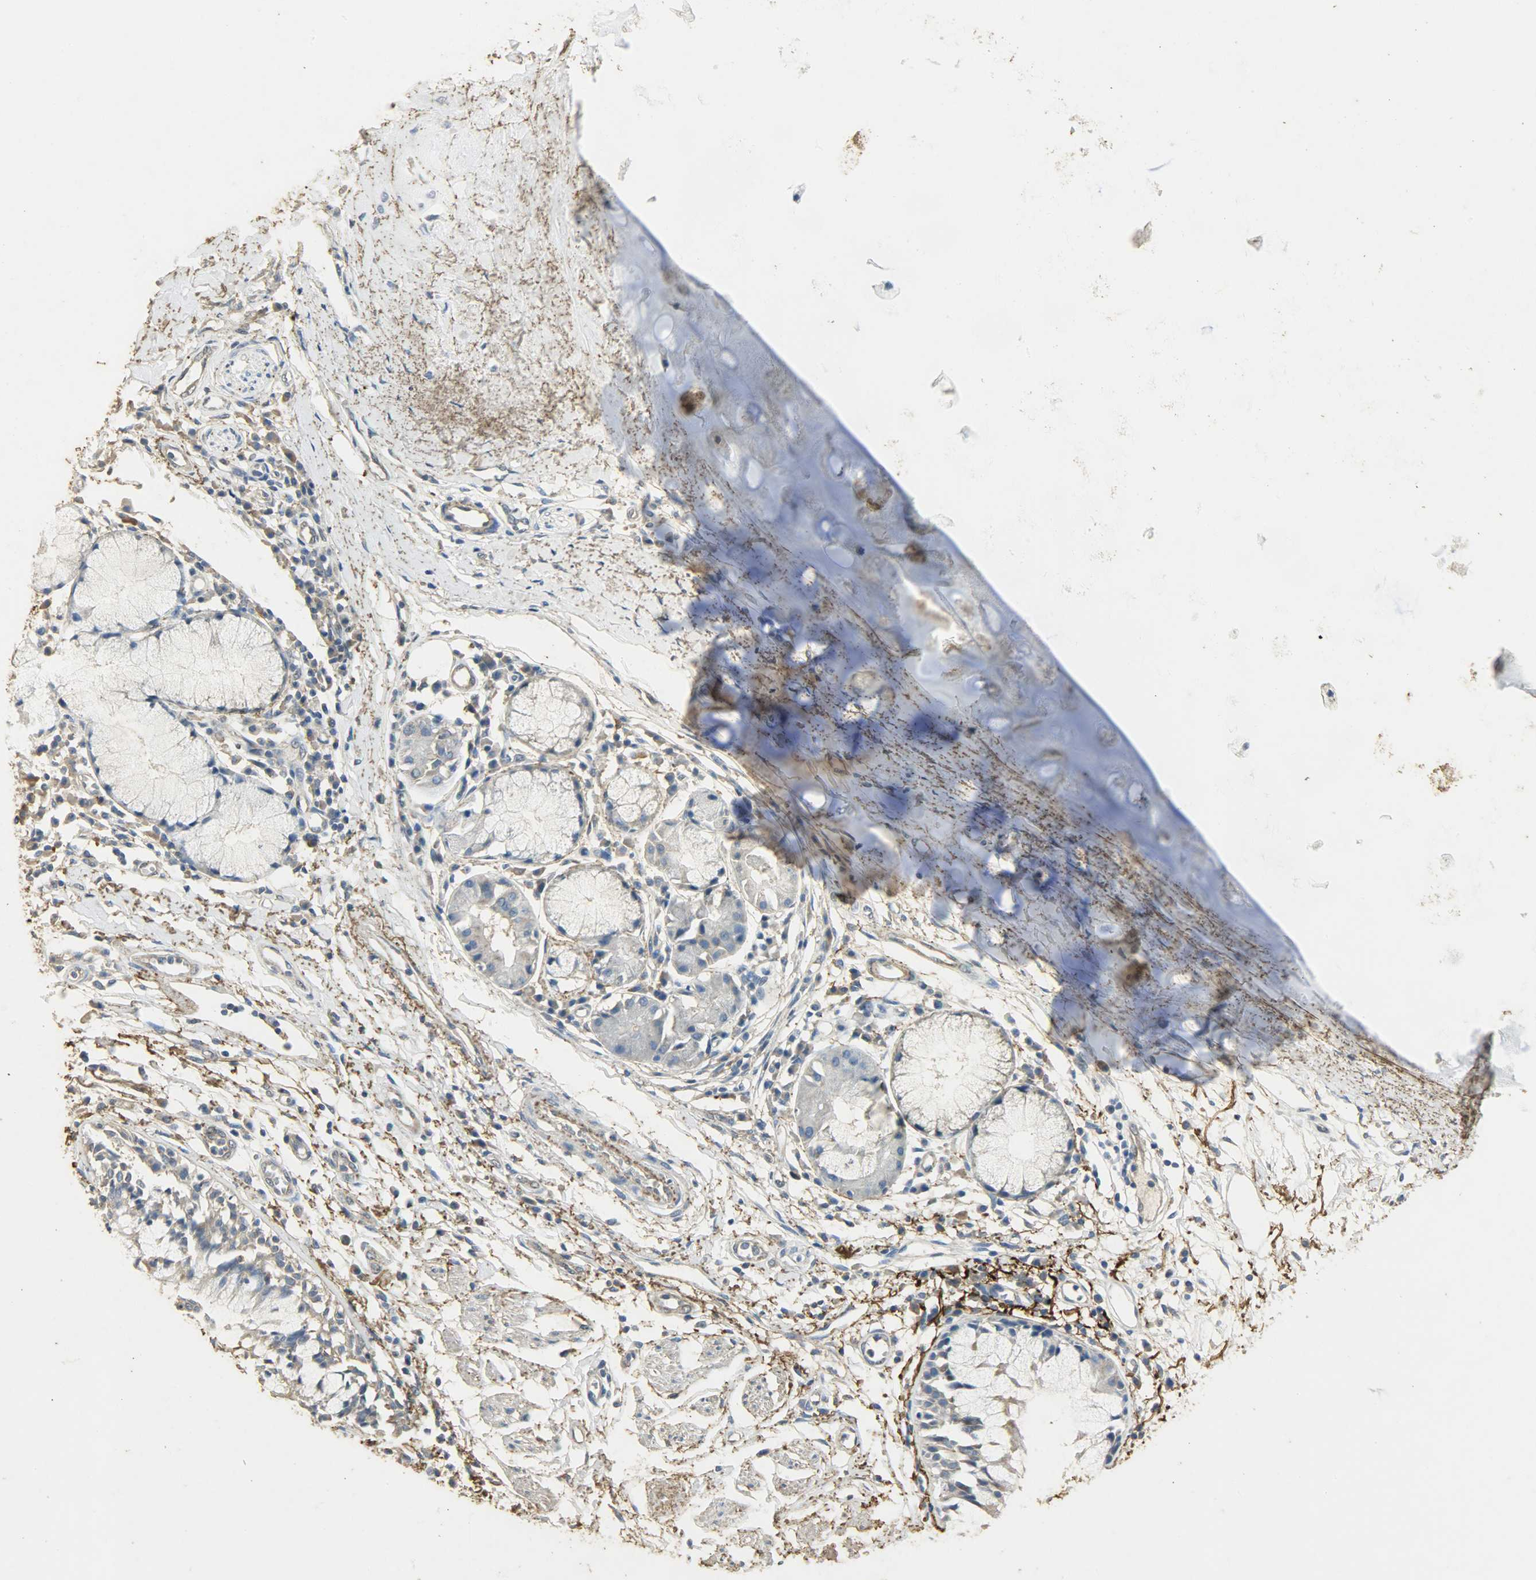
{"staining": {"intensity": "moderate", "quantity": ">75%", "location": "cytoplasmic/membranous"}, "tissue": "adipose tissue", "cell_type": "Adipocytes", "image_type": "normal", "snomed": [{"axis": "morphology", "description": "Normal tissue, NOS"}, {"axis": "morphology", "description": "Adenocarcinoma, NOS"}, {"axis": "topography", "description": "Cartilage tissue"}, {"axis": "topography", "description": "Bronchus"}, {"axis": "topography", "description": "Lung"}], "caption": "Adipose tissue stained with a brown dye demonstrates moderate cytoplasmic/membranous positive staining in approximately >75% of adipocytes.", "gene": "ASB9", "patient": {"sex": "female", "age": 67}}